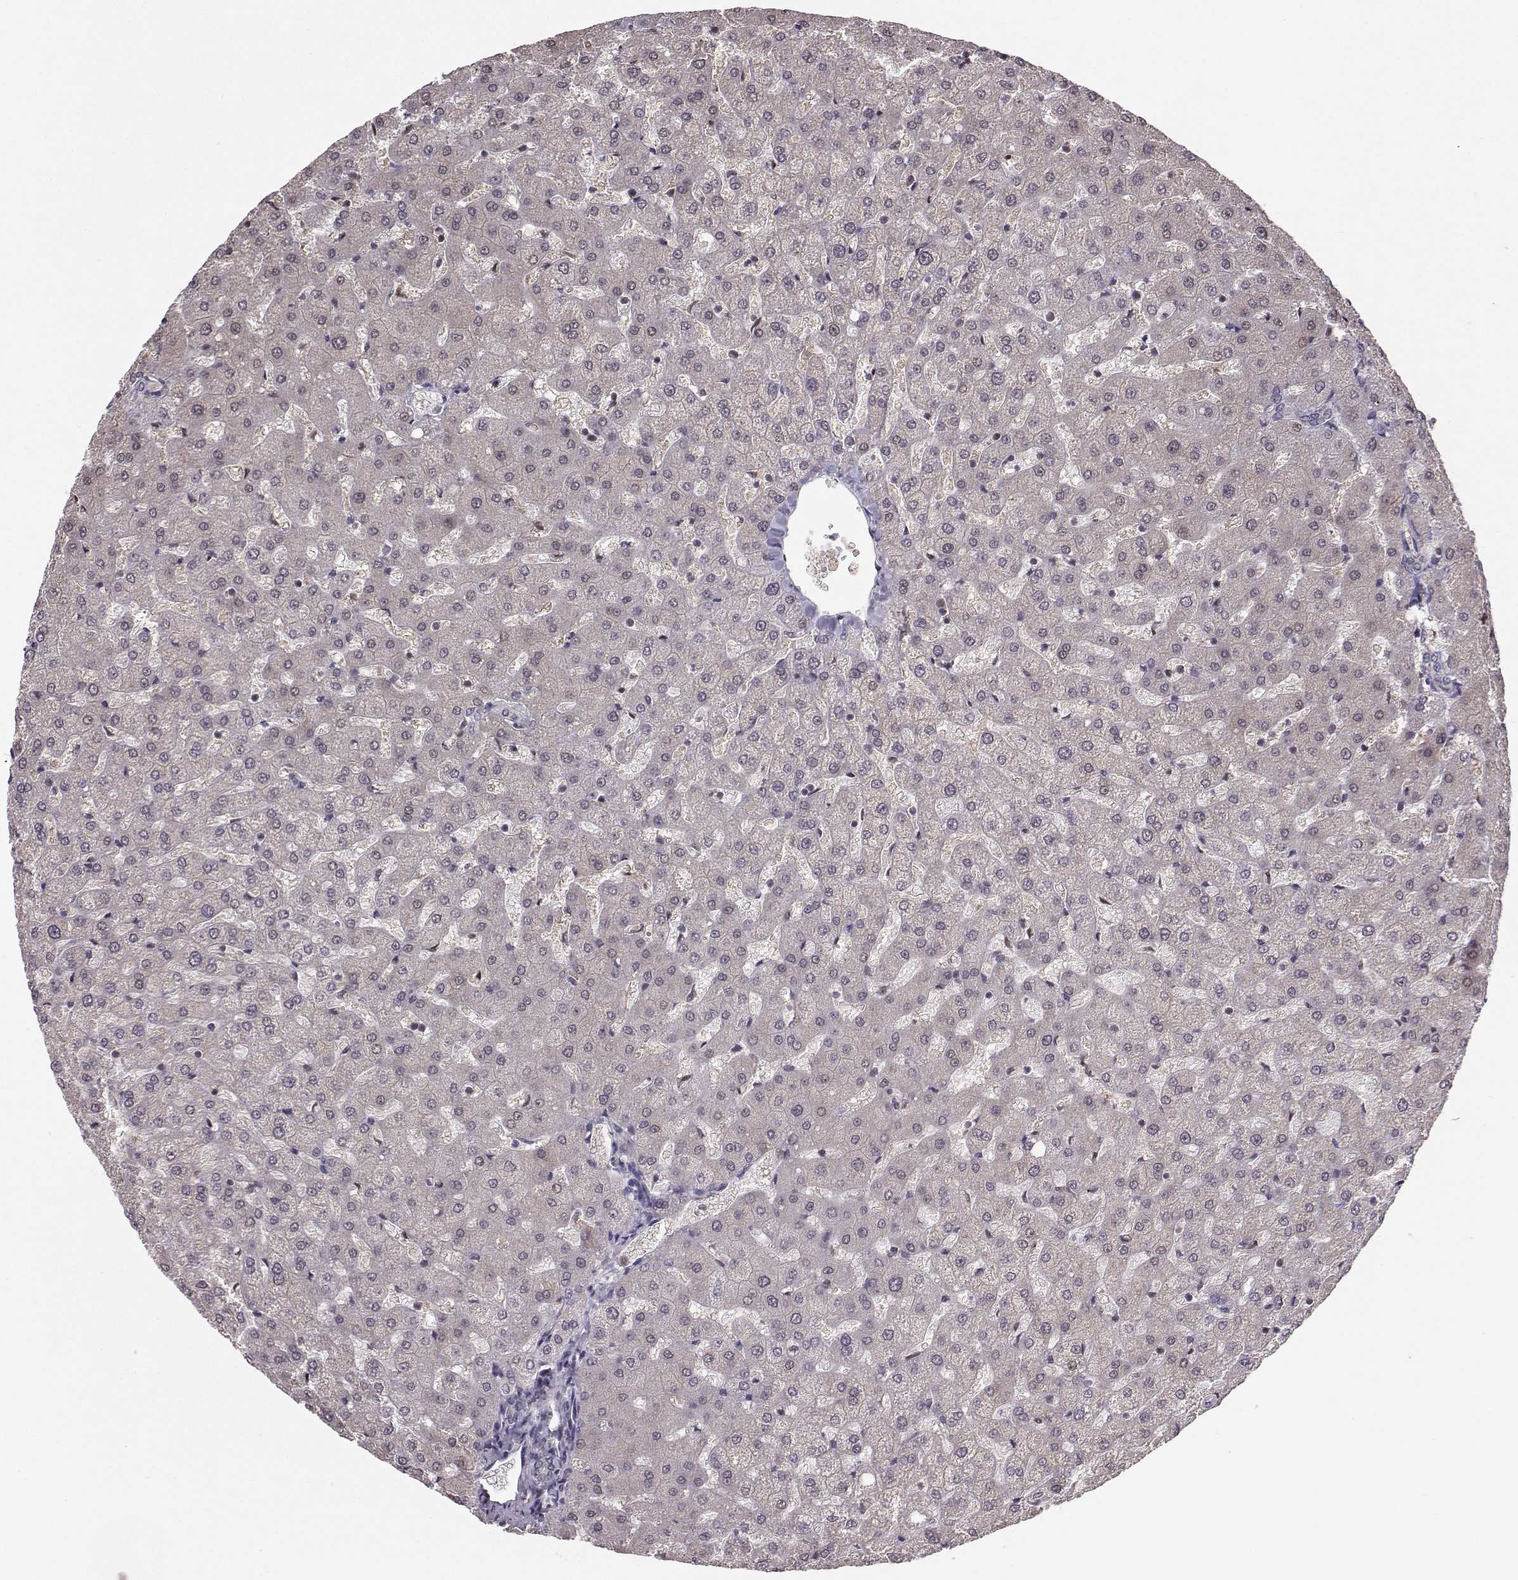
{"staining": {"intensity": "negative", "quantity": "none", "location": "none"}, "tissue": "liver", "cell_type": "Cholangiocytes", "image_type": "normal", "snomed": [{"axis": "morphology", "description": "Normal tissue, NOS"}, {"axis": "topography", "description": "Liver"}], "caption": "Normal liver was stained to show a protein in brown. There is no significant staining in cholangiocytes. (Immunohistochemistry (ihc), brightfield microscopy, high magnification).", "gene": "PKP2", "patient": {"sex": "female", "age": 50}}